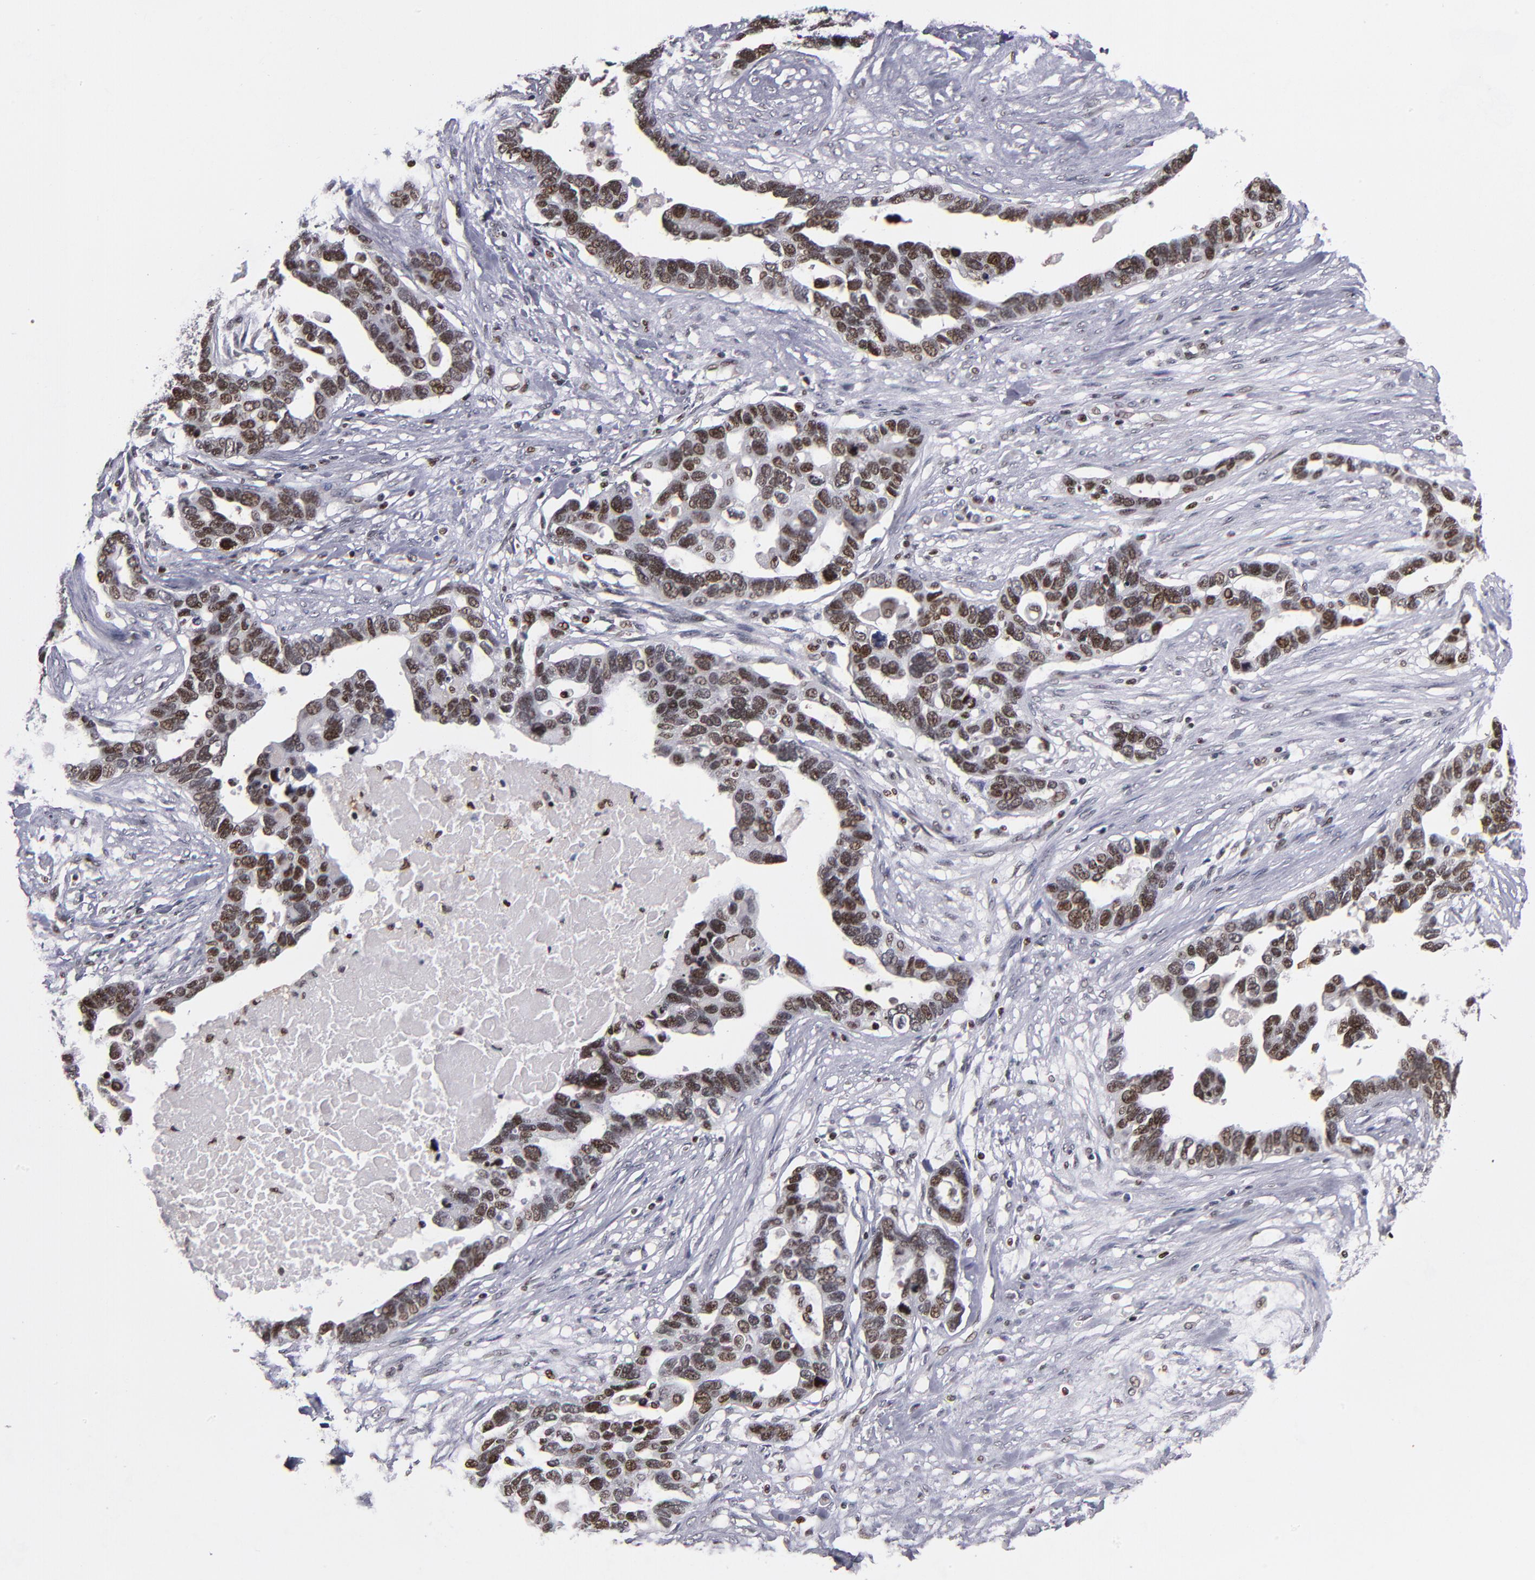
{"staining": {"intensity": "moderate", "quantity": ">75%", "location": "nuclear"}, "tissue": "ovarian cancer", "cell_type": "Tumor cells", "image_type": "cancer", "snomed": [{"axis": "morphology", "description": "Cystadenocarcinoma, serous, NOS"}, {"axis": "topography", "description": "Ovary"}], "caption": "A brown stain labels moderate nuclear staining of a protein in human ovarian serous cystadenocarcinoma tumor cells.", "gene": "KDM6A", "patient": {"sex": "female", "age": 54}}